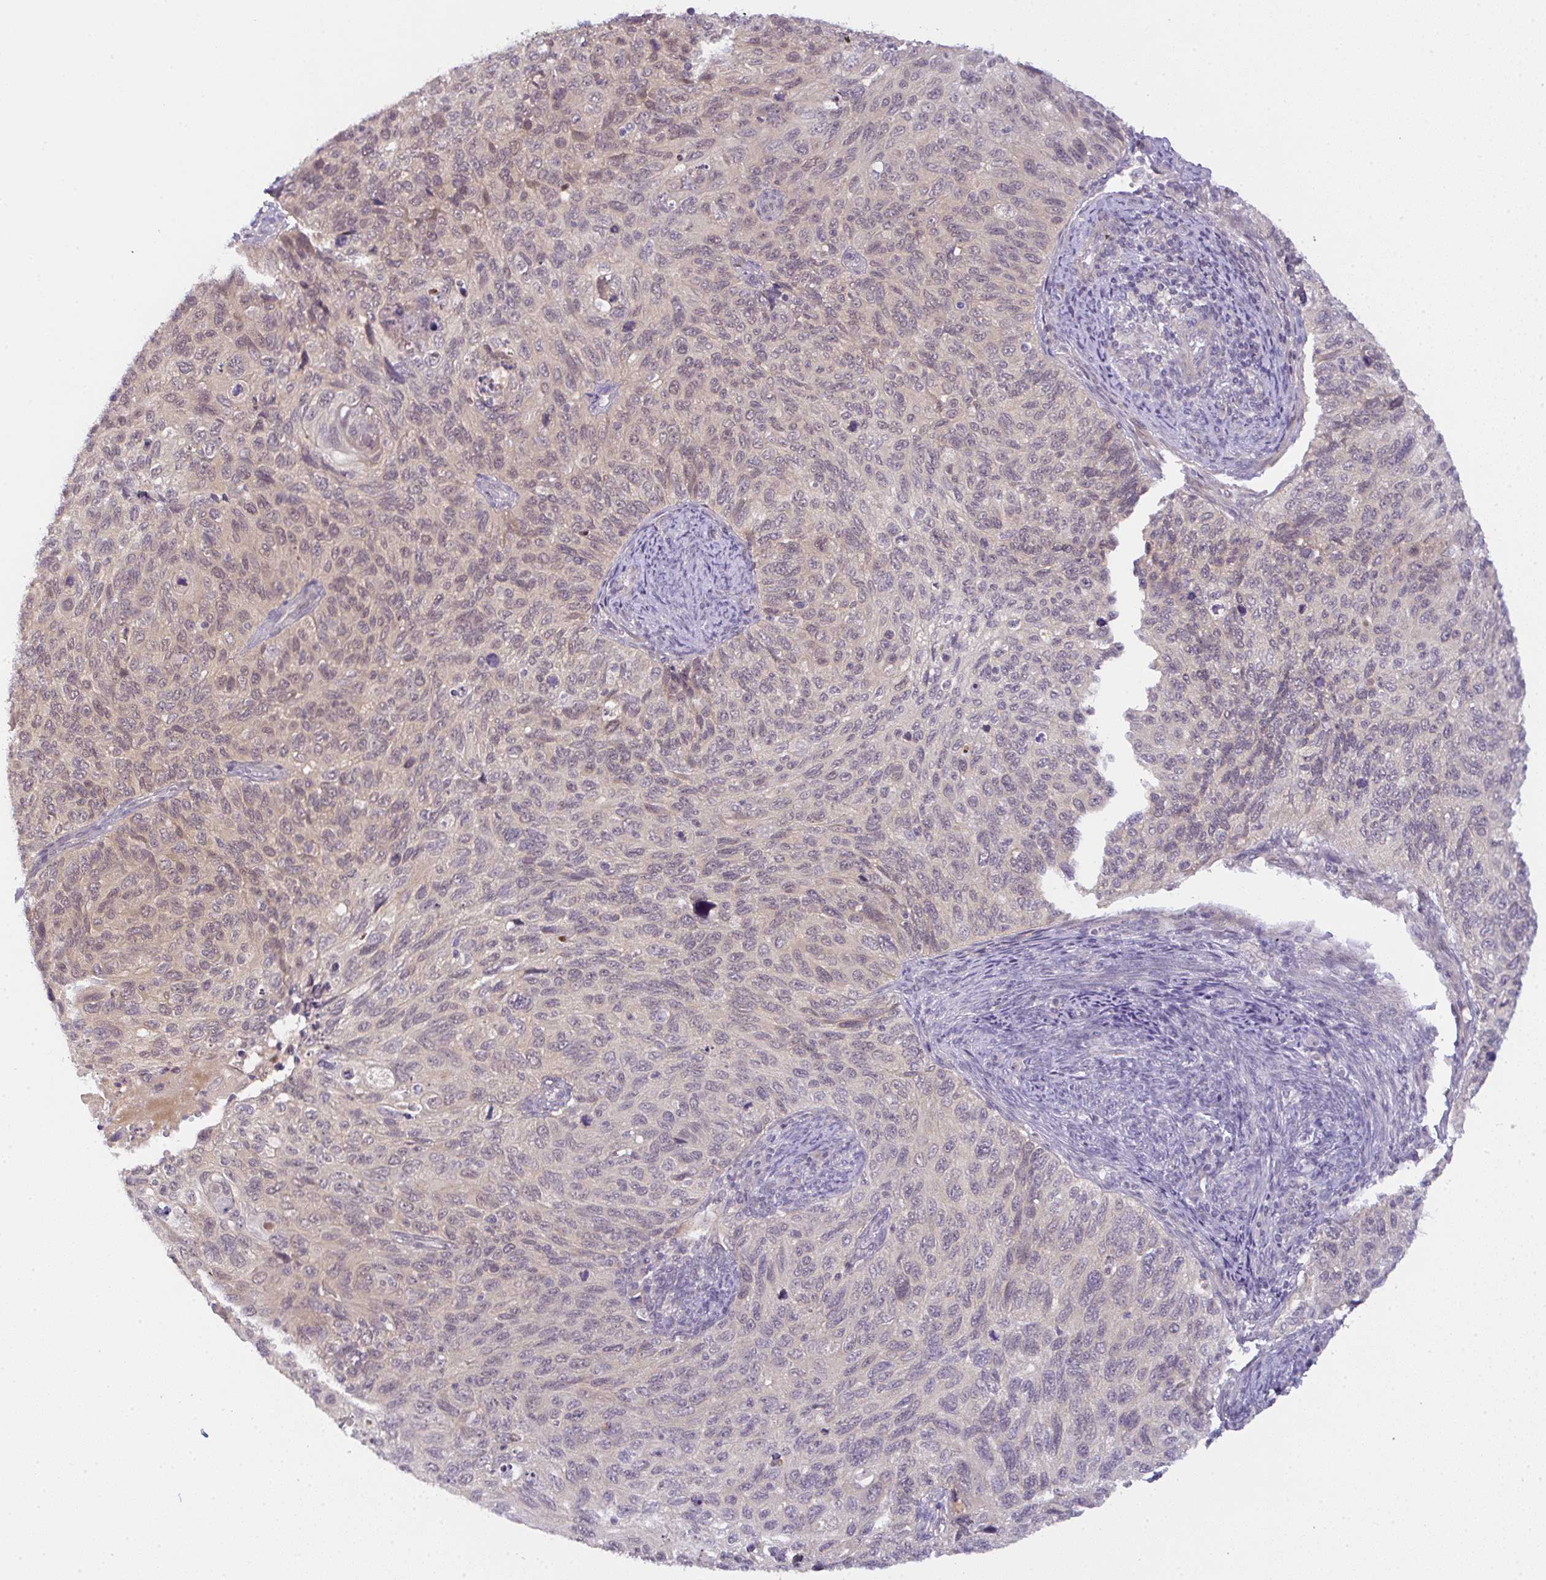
{"staining": {"intensity": "weak", "quantity": "<25%", "location": "nuclear"}, "tissue": "cervical cancer", "cell_type": "Tumor cells", "image_type": "cancer", "snomed": [{"axis": "morphology", "description": "Squamous cell carcinoma, NOS"}, {"axis": "topography", "description": "Cervix"}], "caption": "This is an immunohistochemistry (IHC) image of cervical cancer. There is no expression in tumor cells.", "gene": "CSE1L", "patient": {"sex": "female", "age": 70}}